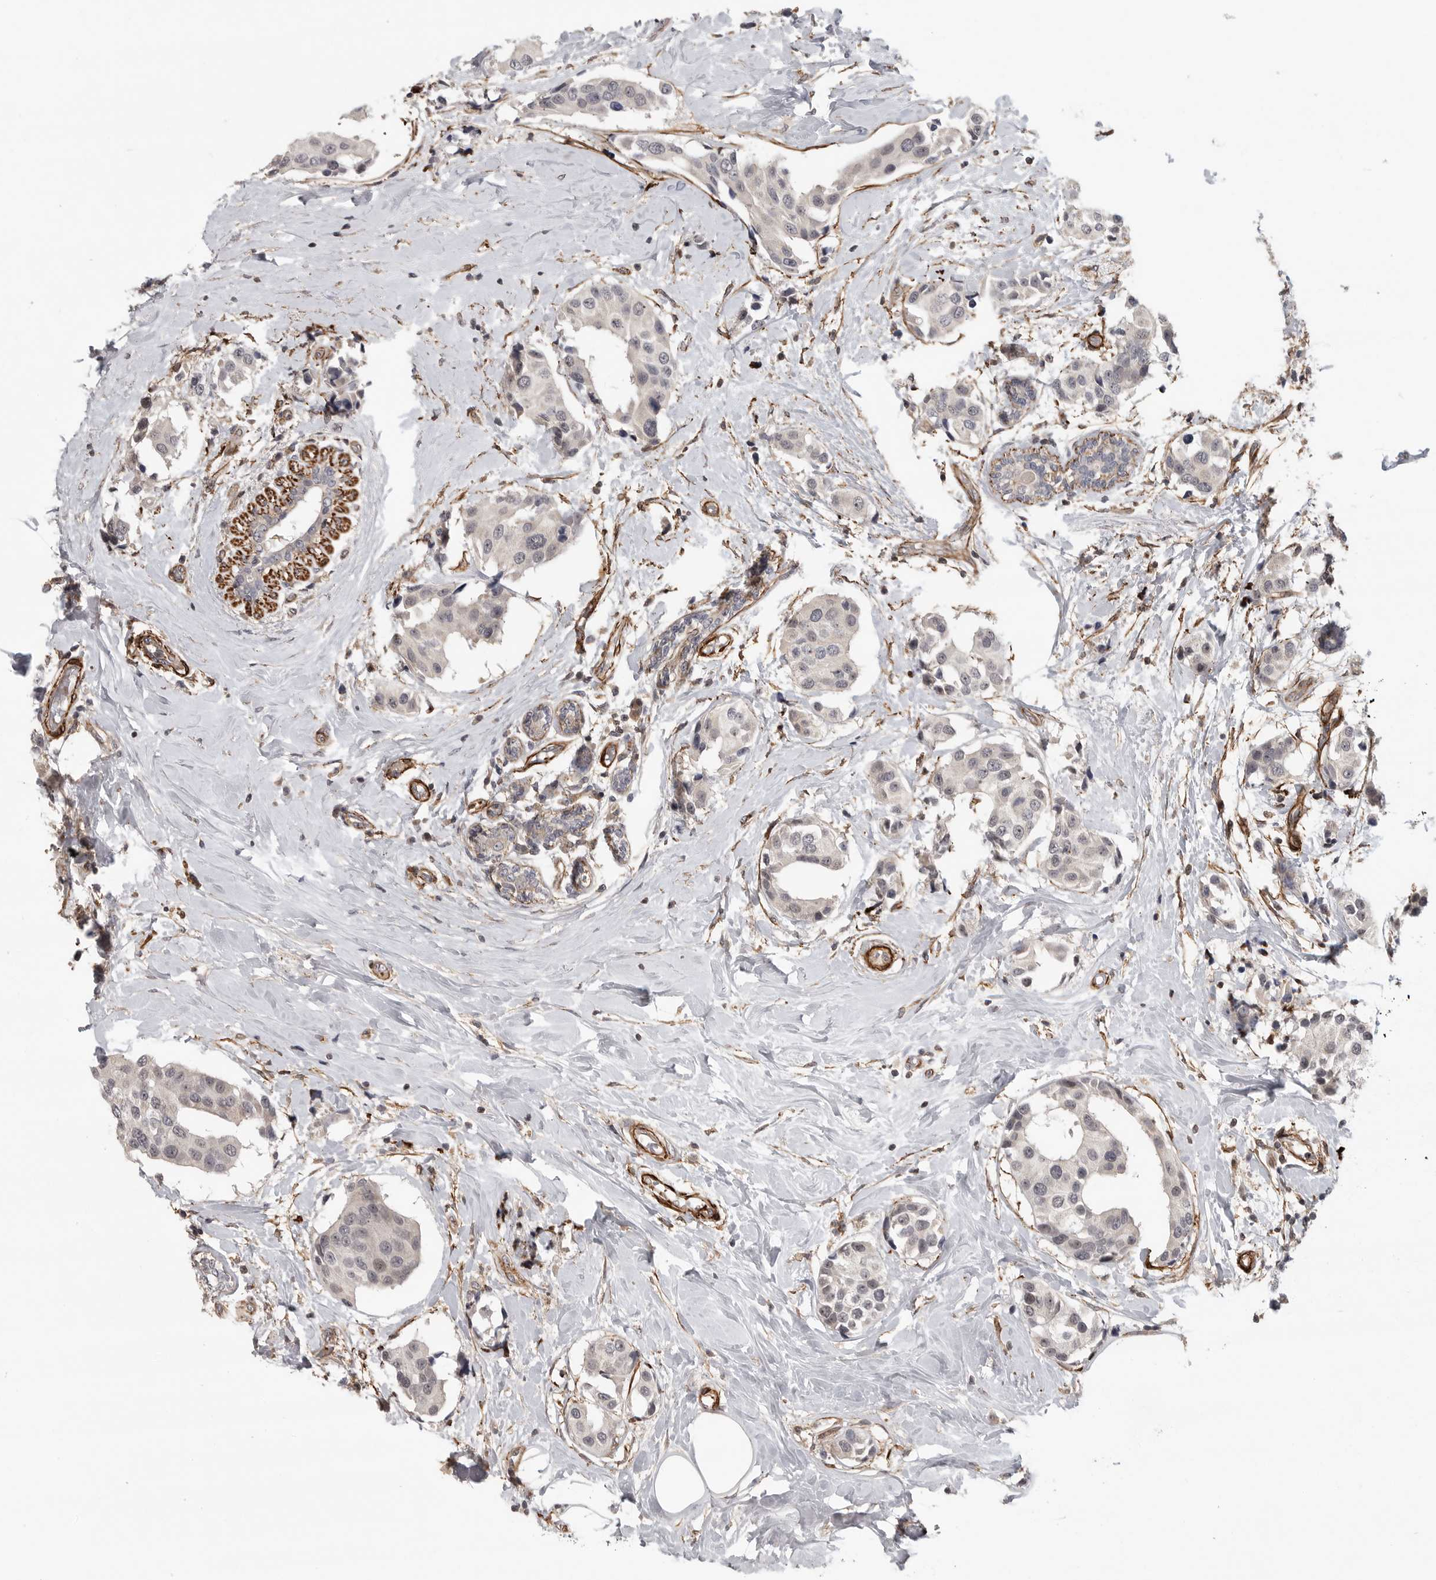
{"staining": {"intensity": "negative", "quantity": "none", "location": "none"}, "tissue": "breast cancer", "cell_type": "Tumor cells", "image_type": "cancer", "snomed": [{"axis": "morphology", "description": "Normal tissue, NOS"}, {"axis": "morphology", "description": "Duct carcinoma"}, {"axis": "topography", "description": "Breast"}], "caption": "Tumor cells are negative for protein expression in human breast invasive ductal carcinoma.", "gene": "TUT4", "patient": {"sex": "female", "age": 39}}